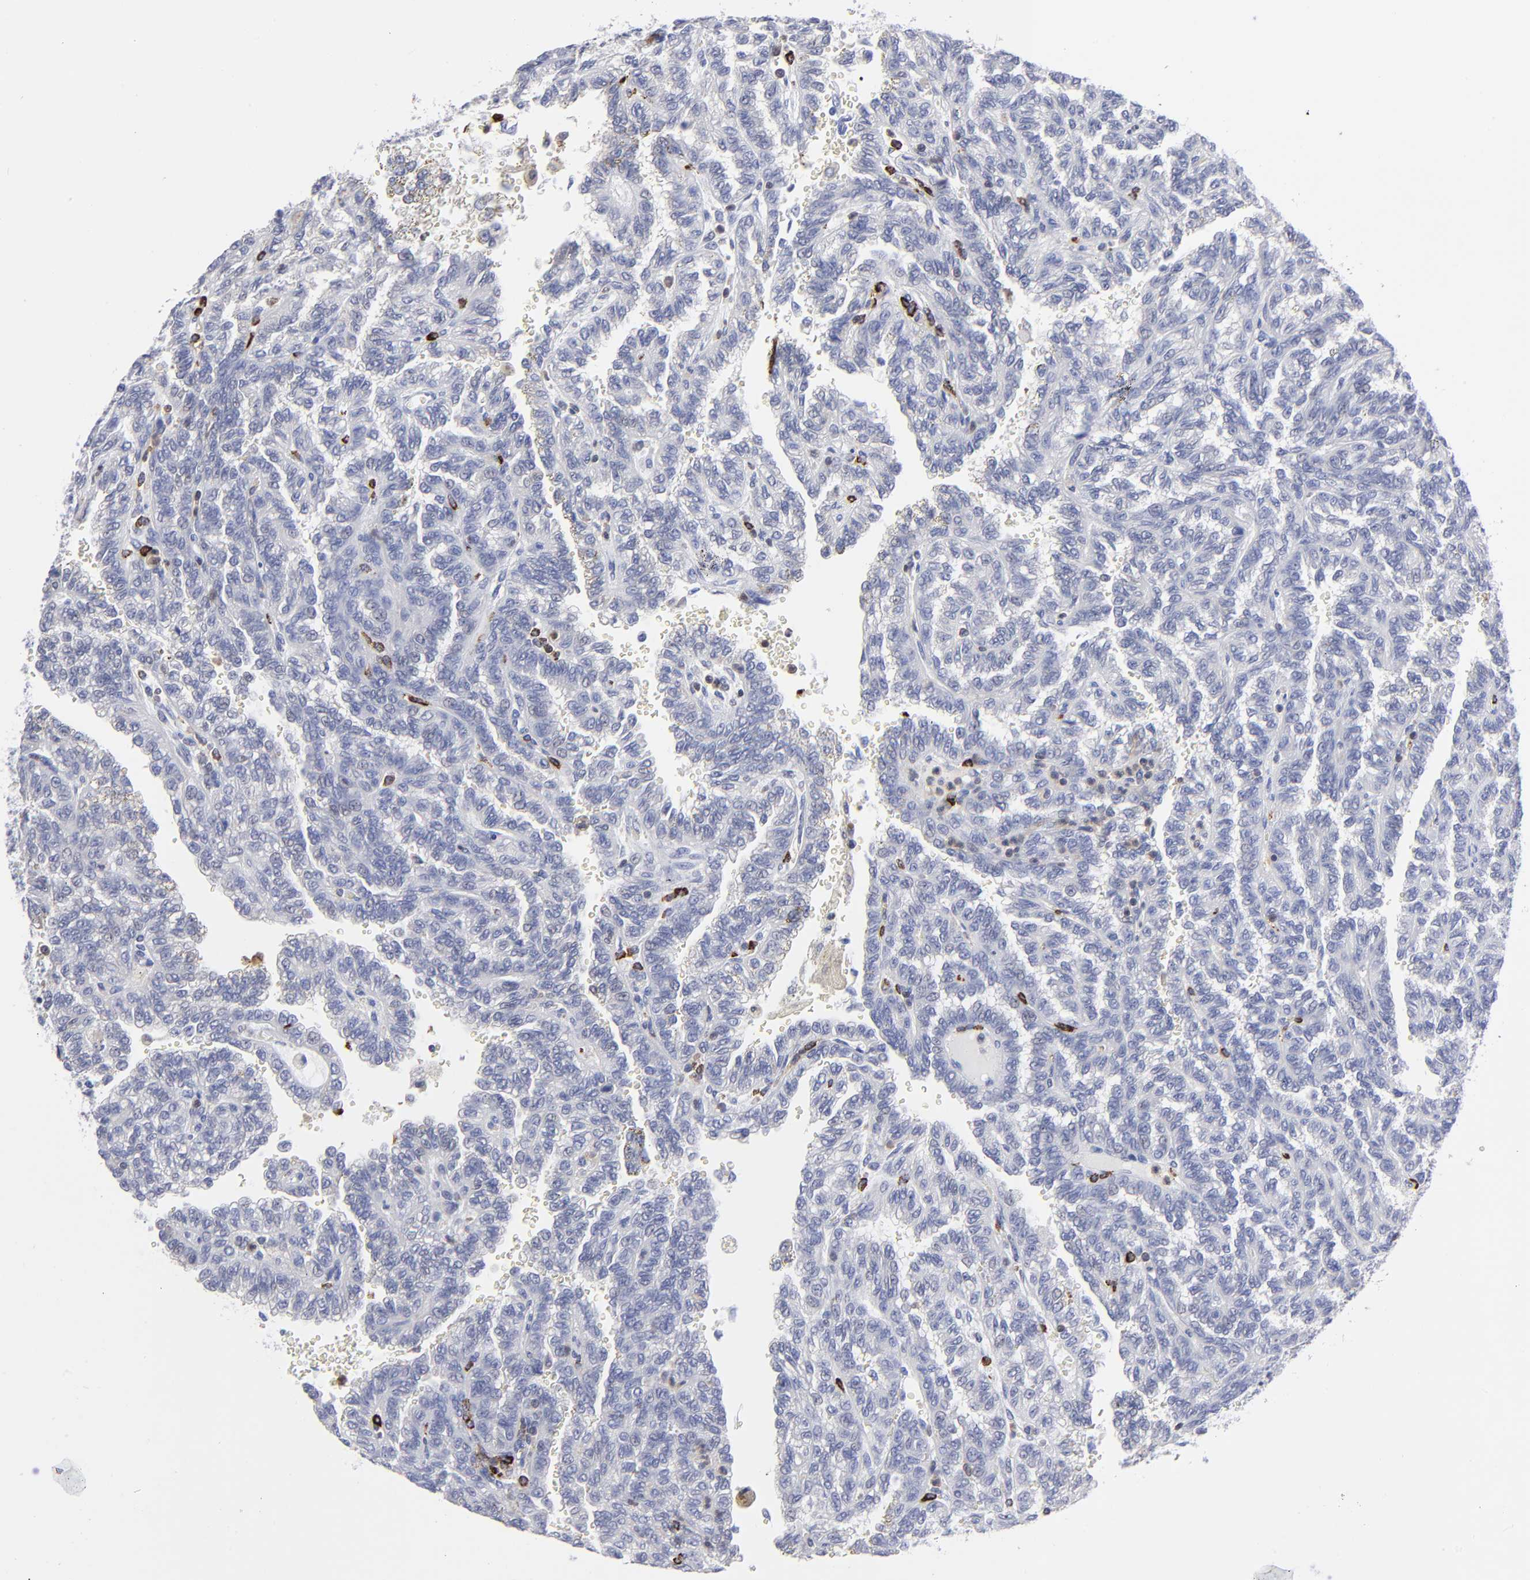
{"staining": {"intensity": "negative", "quantity": "none", "location": "none"}, "tissue": "renal cancer", "cell_type": "Tumor cells", "image_type": "cancer", "snomed": [{"axis": "morphology", "description": "Inflammation, NOS"}, {"axis": "morphology", "description": "Adenocarcinoma, NOS"}, {"axis": "topography", "description": "Kidney"}], "caption": "Human renal adenocarcinoma stained for a protein using immunohistochemistry (IHC) displays no expression in tumor cells.", "gene": "TBXT", "patient": {"sex": "male", "age": 68}}